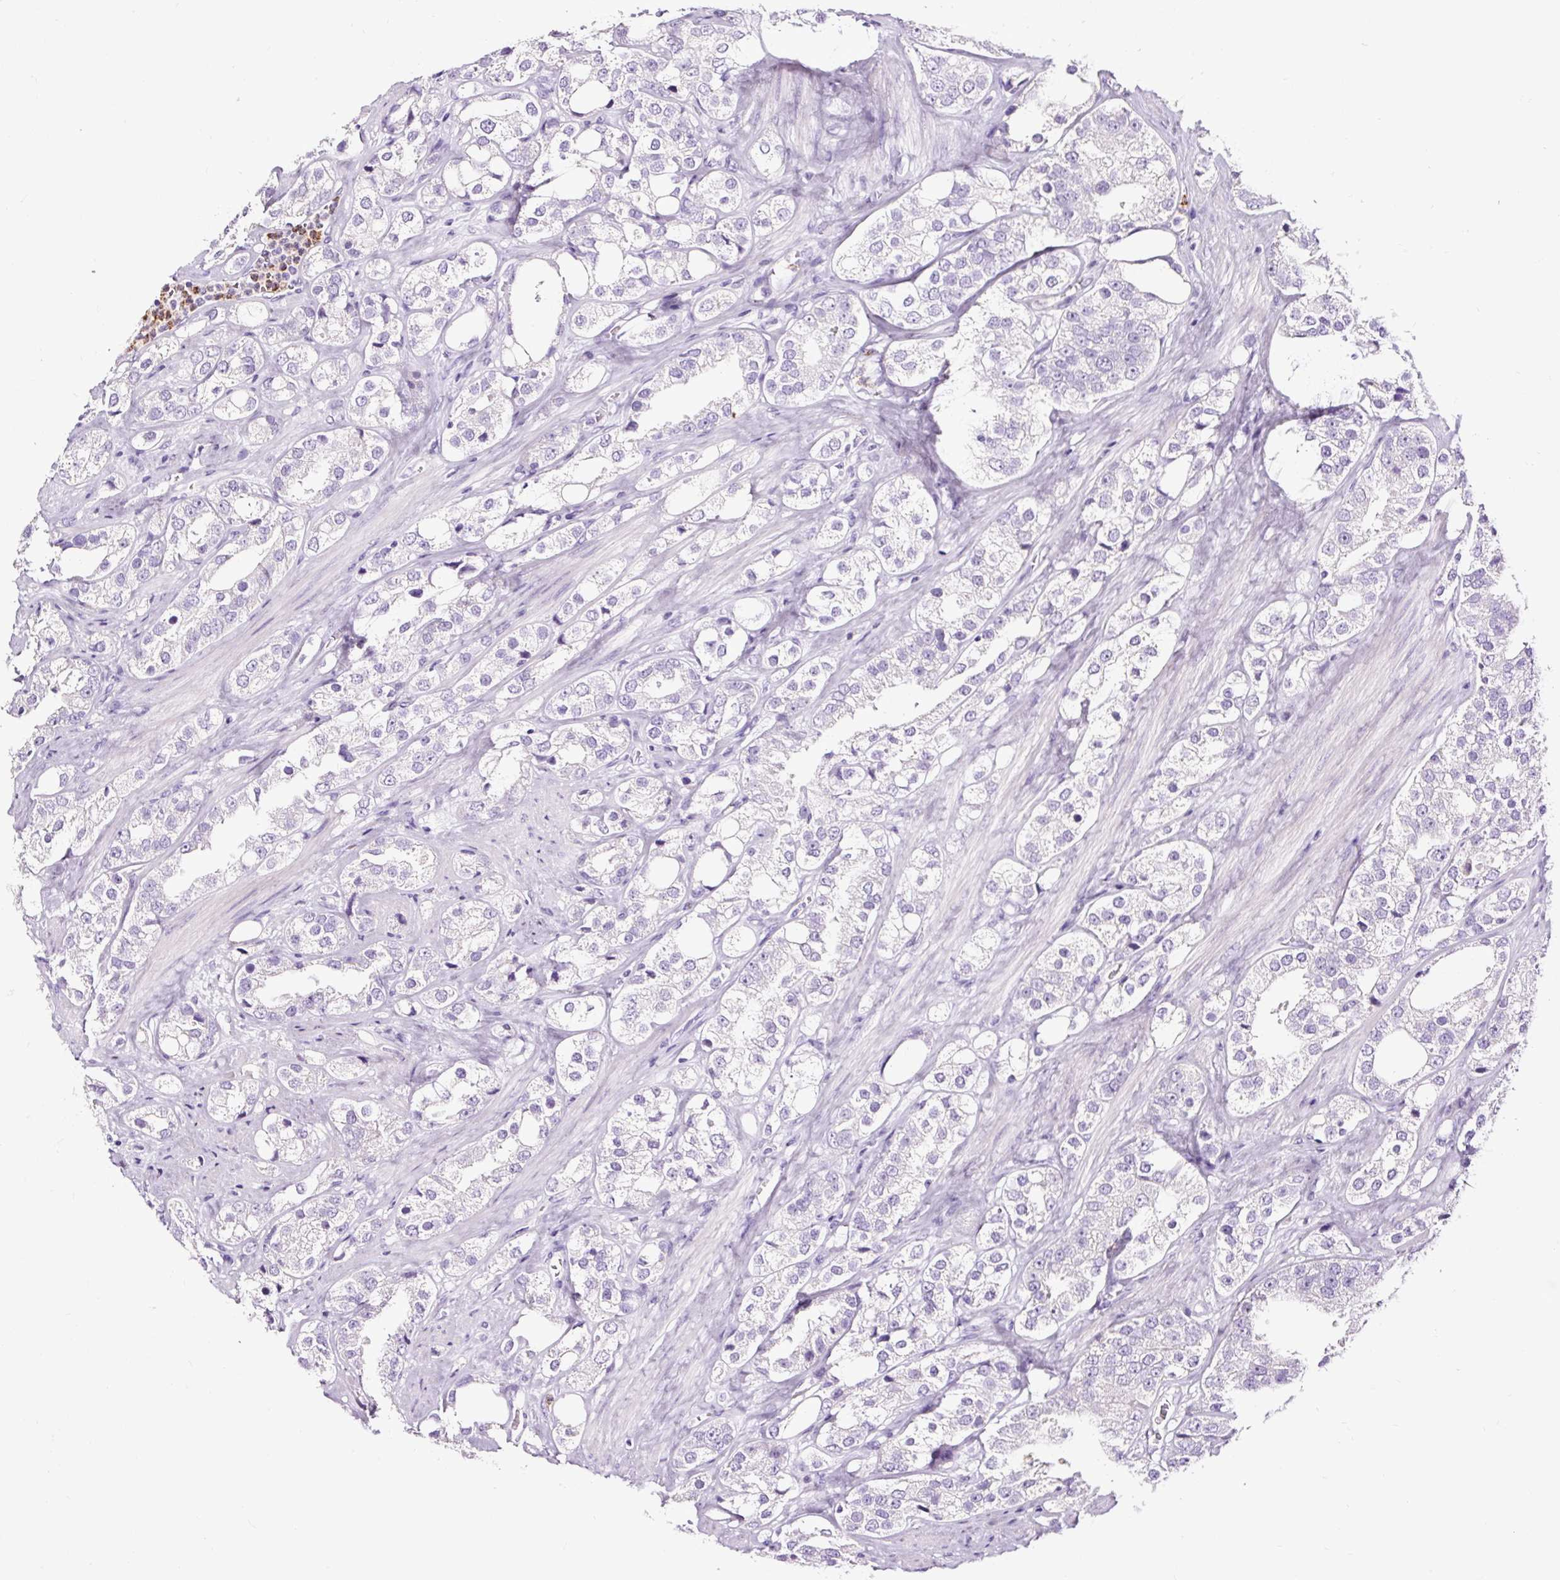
{"staining": {"intensity": "negative", "quantity": "none", "location": "none"}, "tissue": "prostate cancer", "cell_type": "Tumor cells", "image_type": "cancer", "snomed": [{"axis": "morphology", "description": "Adenocarcinoma, NOS"}, {"axis": "topography", "description": "Prostate"}], "caption": "Tumor cells show no significant protein positivity in prostate adenocarcinoma. (DAB (3,3'-diaminobenzidine) IHC, high magnification).", "gene": "SLC7A8", "patient": {"sex": "male", "age": 79}}